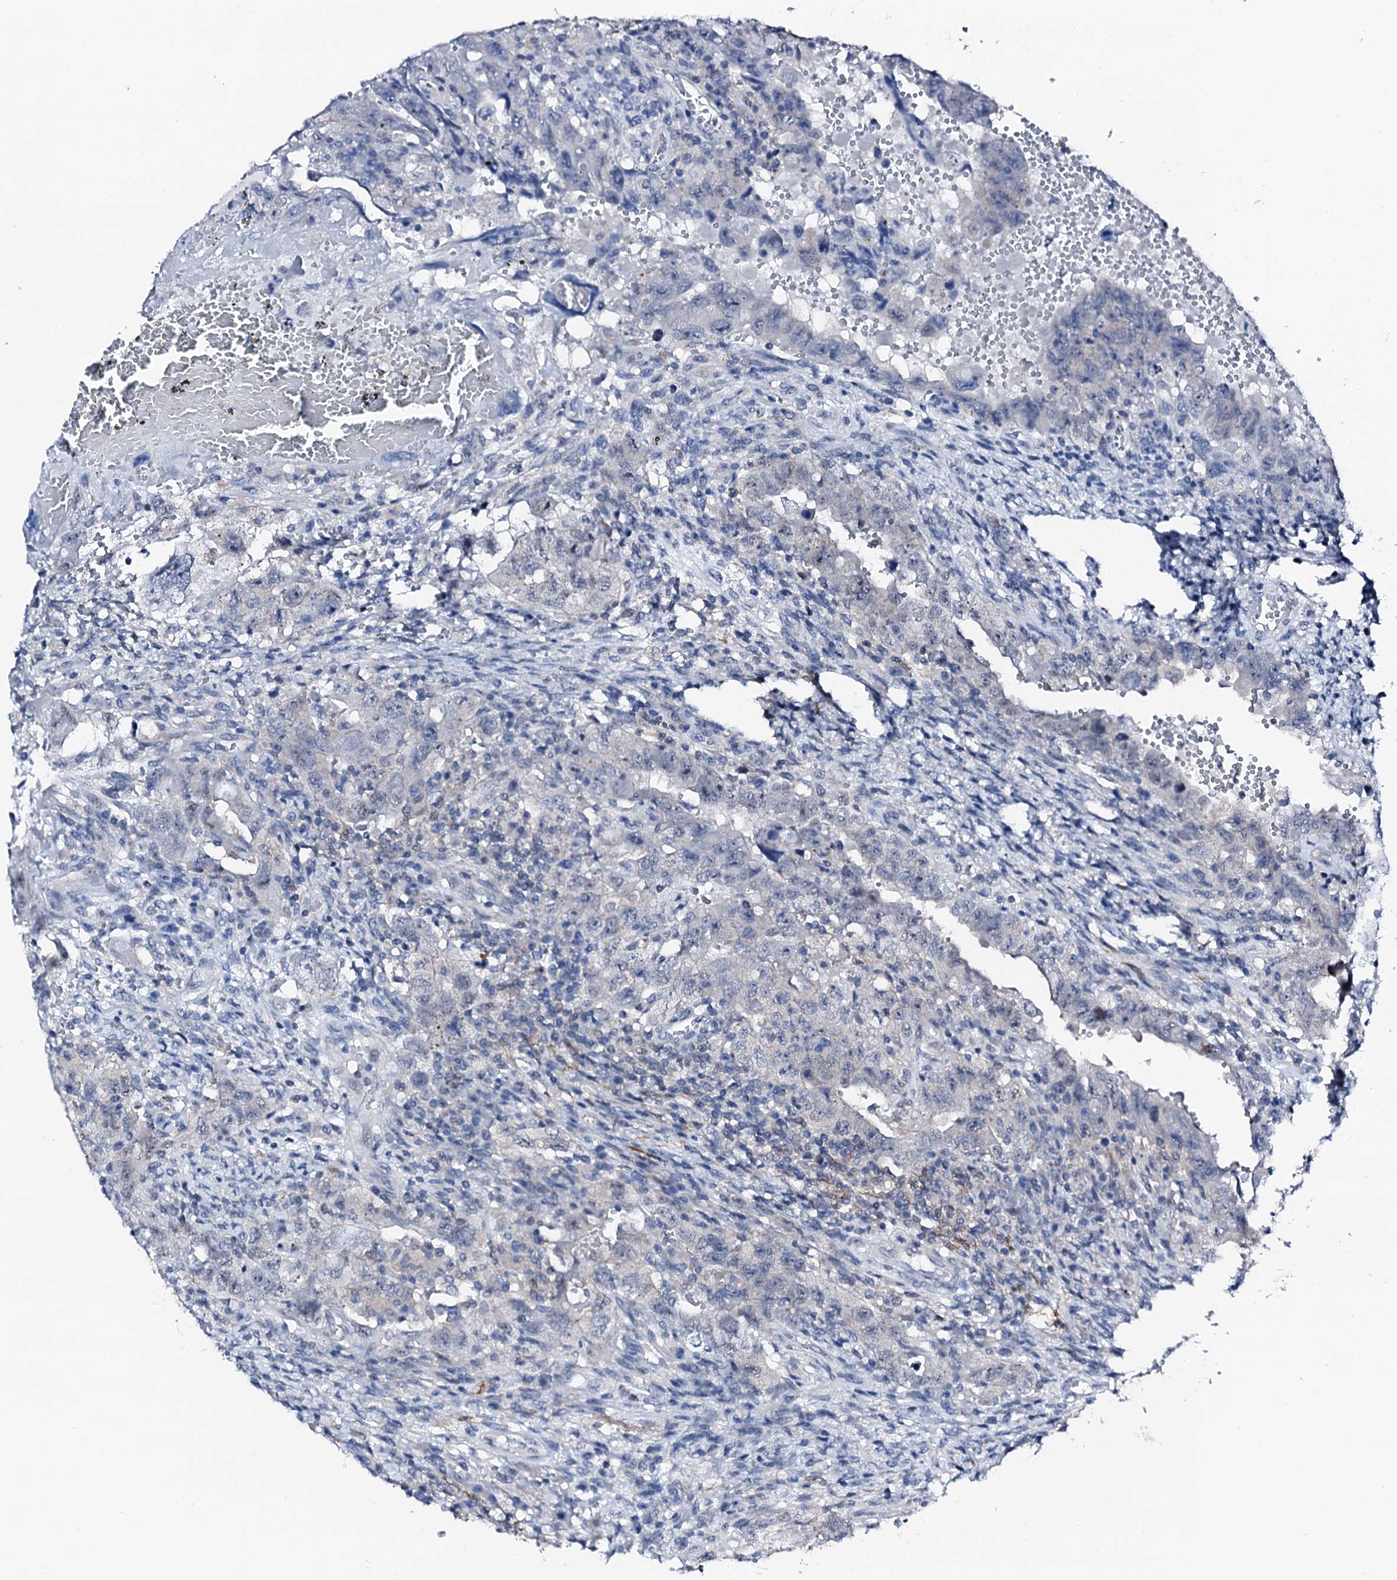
{"staining": {"intensity": "negative", "quantity": "none", "location": "none"}, "tissue": "testis cancer", "cell_type": "Tumor cells", "image_type": "cancer", "snomed": [{"axis": "morphology", "description": "Carcinoma, Embryonal, NOS"}, {"axis": "topography", "description": "Testis"}], "caption": "Testis cancer stained for a protein using immunohistochemistry demonstrates no positivity tumor cells.", "gene": "TRAFD1", "patient": {"sex": "male", "age": 26}}